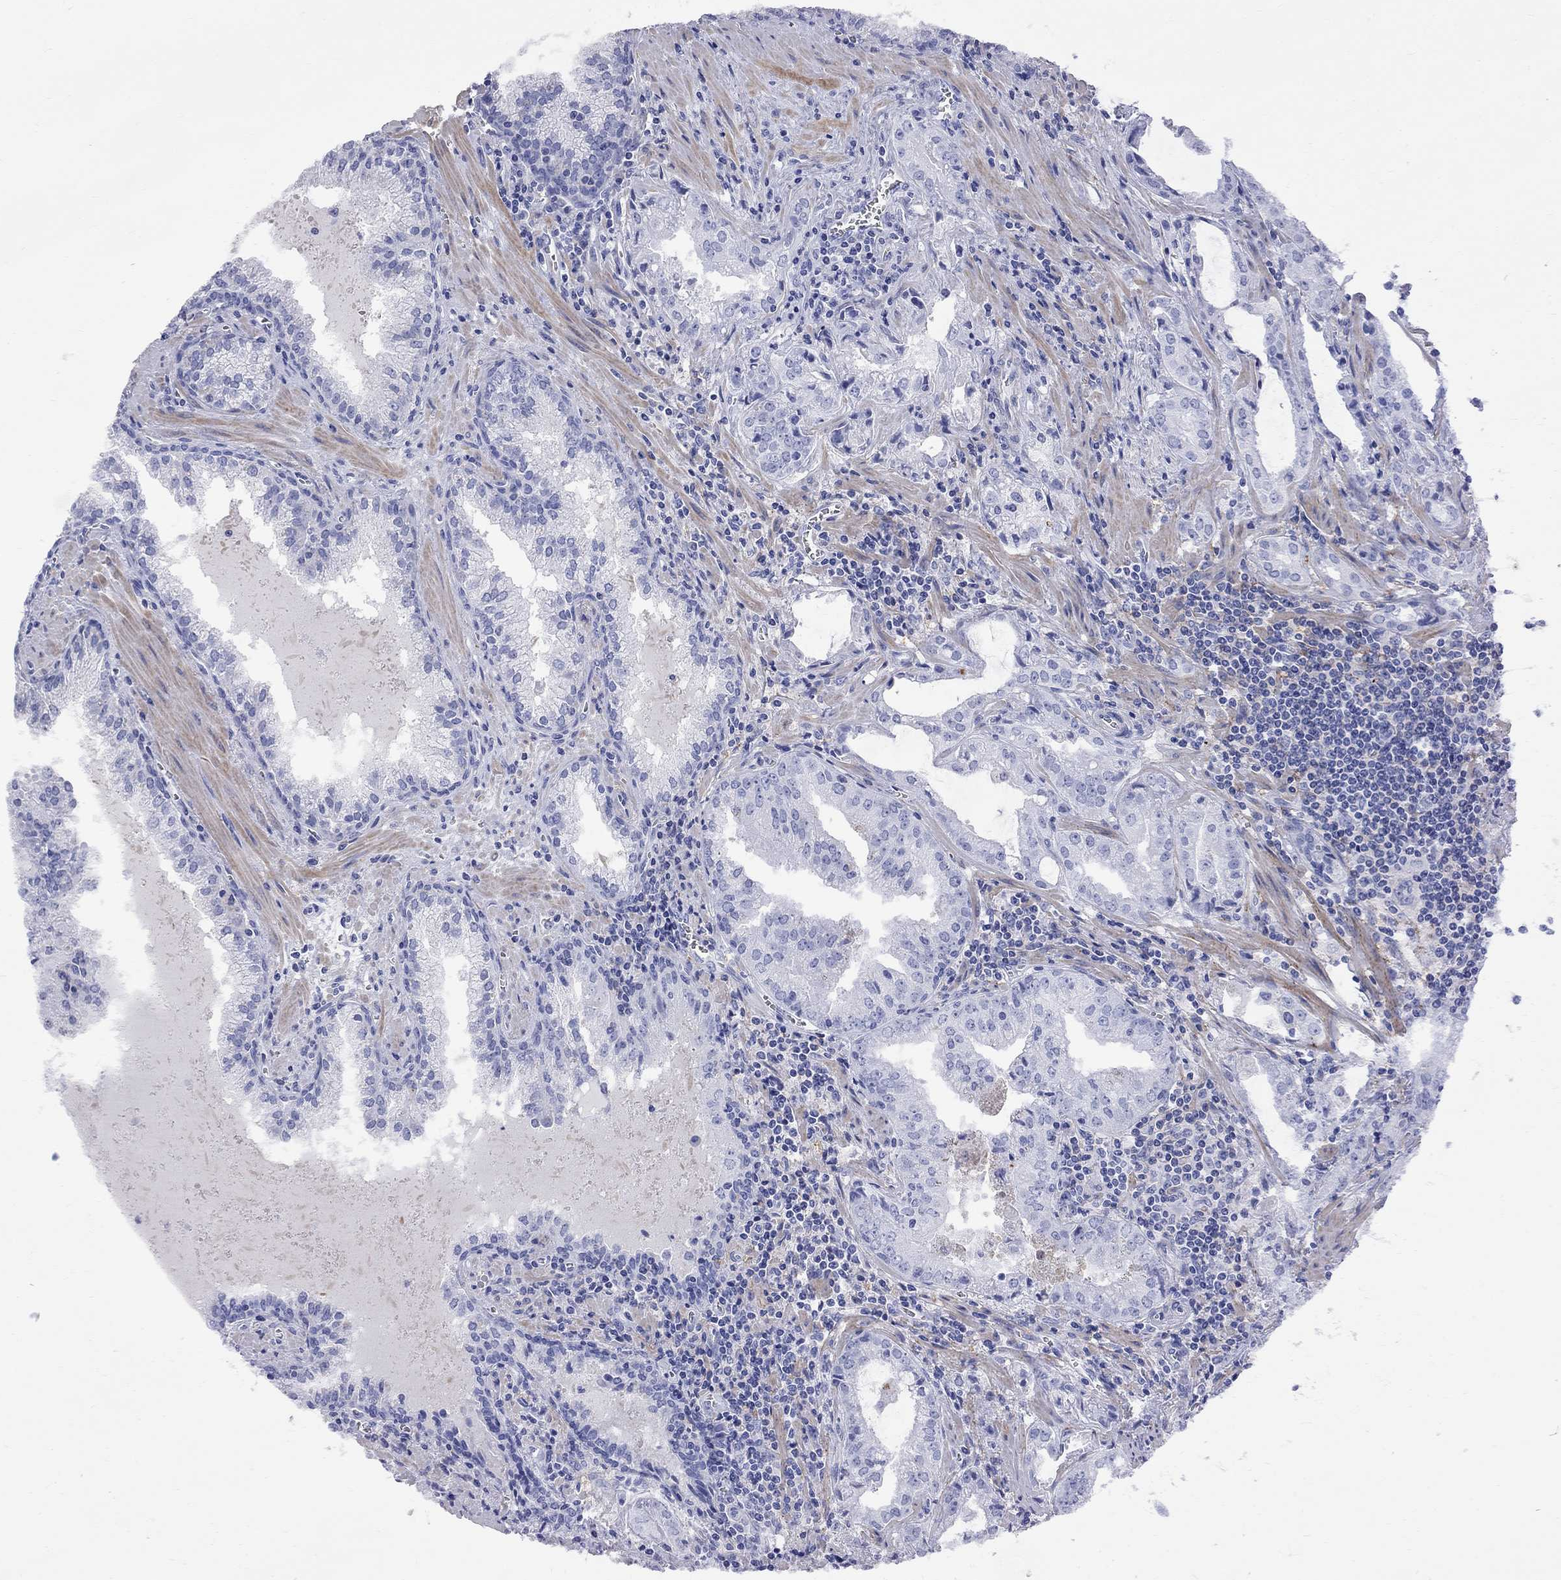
{"staining": {"intensity": "negative", "quantity": "none", "location": "none"}, "tissue": "prostate cancer", "cell_type": "Tumor cells", "image_type": "cancer", "snomed": [{"axis": "morphology", "description": "Adenocarcinoma, High grade"}, {"axis": "topography", "description": "Prostate"}], "caption": "A histopathology image of human prostate cancer (adenocarcinoma (high-grade)) is negative for staining in tumor cells. (Immunohistochemistry (ihc), brightfield microscopy, high magnification).", "gene": "S100A3", "patient": {"sex": "male", "age": 68}}